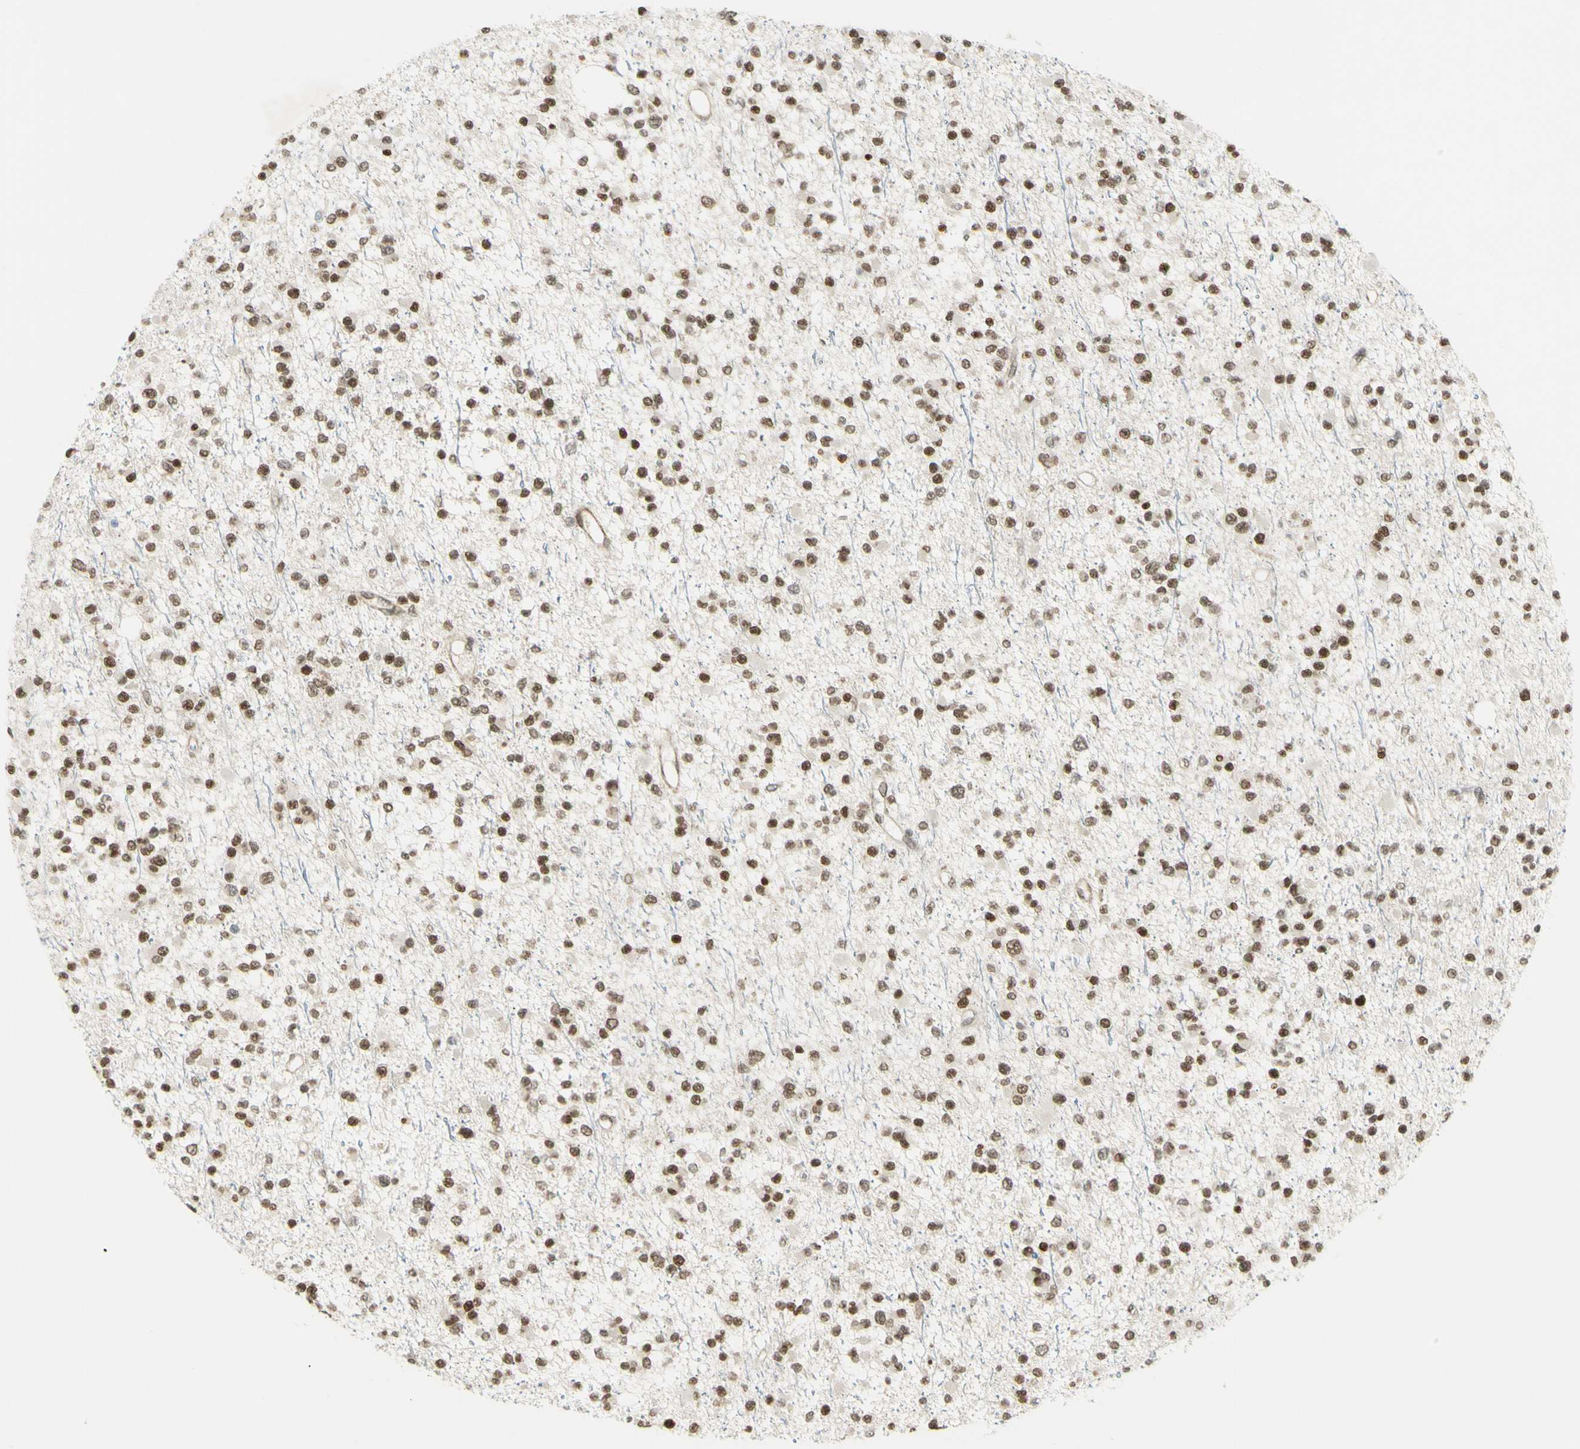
{"staining": {"intensity": "moderate", "quantity": ">75%", "location": "nuclear"}, "tissue": "glioma", "cell_type": "Tumor cells", "image_type": "cancer", "snomed": [{"axis": "morphology", "description": "Glioma, malignant, Low grade"}, {"axis": "topography", "description": "Brain"}], "caption": "Immunohistochemical staining of human low-grade glioma (malignant) shows medium levels of moderate nuclear protein staining in about >75% of tumor cells.", "gene": "ZMYM6", "patient": {"sex": "female", "age": 22}}